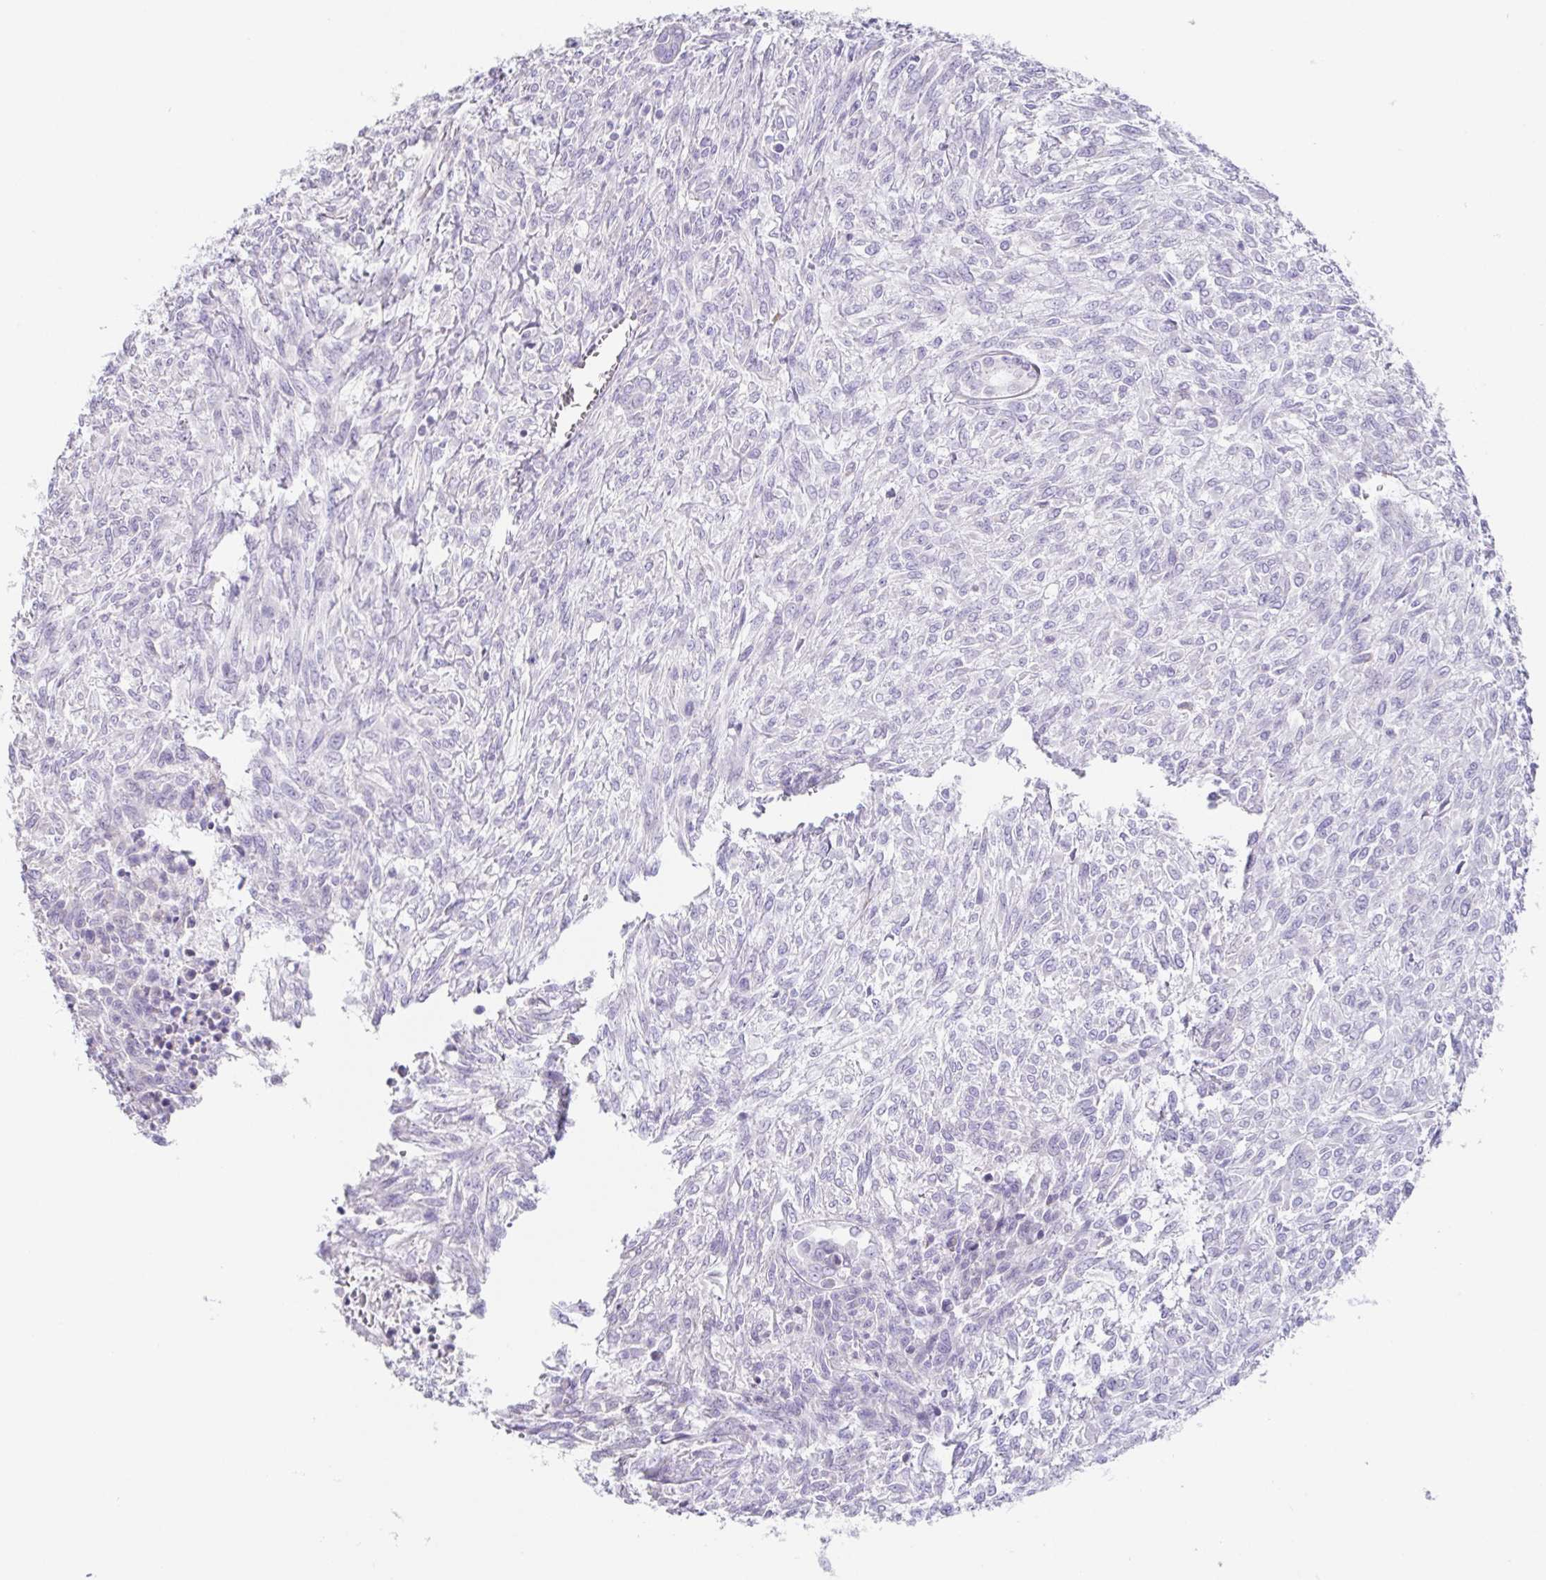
{"staining": {"intensity": "negative", "quantity": "none", "location": "none"}, "tissue": "renal cancer", "cell_type": "Tumor cells", "image_type": "cancer", "snomed": [{"axis": "morphology", "description": "Adenocarcinoma, NOS"}, {"axis": "topography", "description": "Kidney"}], "caption": "Immunohistochemistry (IHC) of human renal cancer (adenocarcinoma) displays no staining in tumor cells.", "gene": "HDGFL1", "patient": {"sex": "male", "age": 58}}